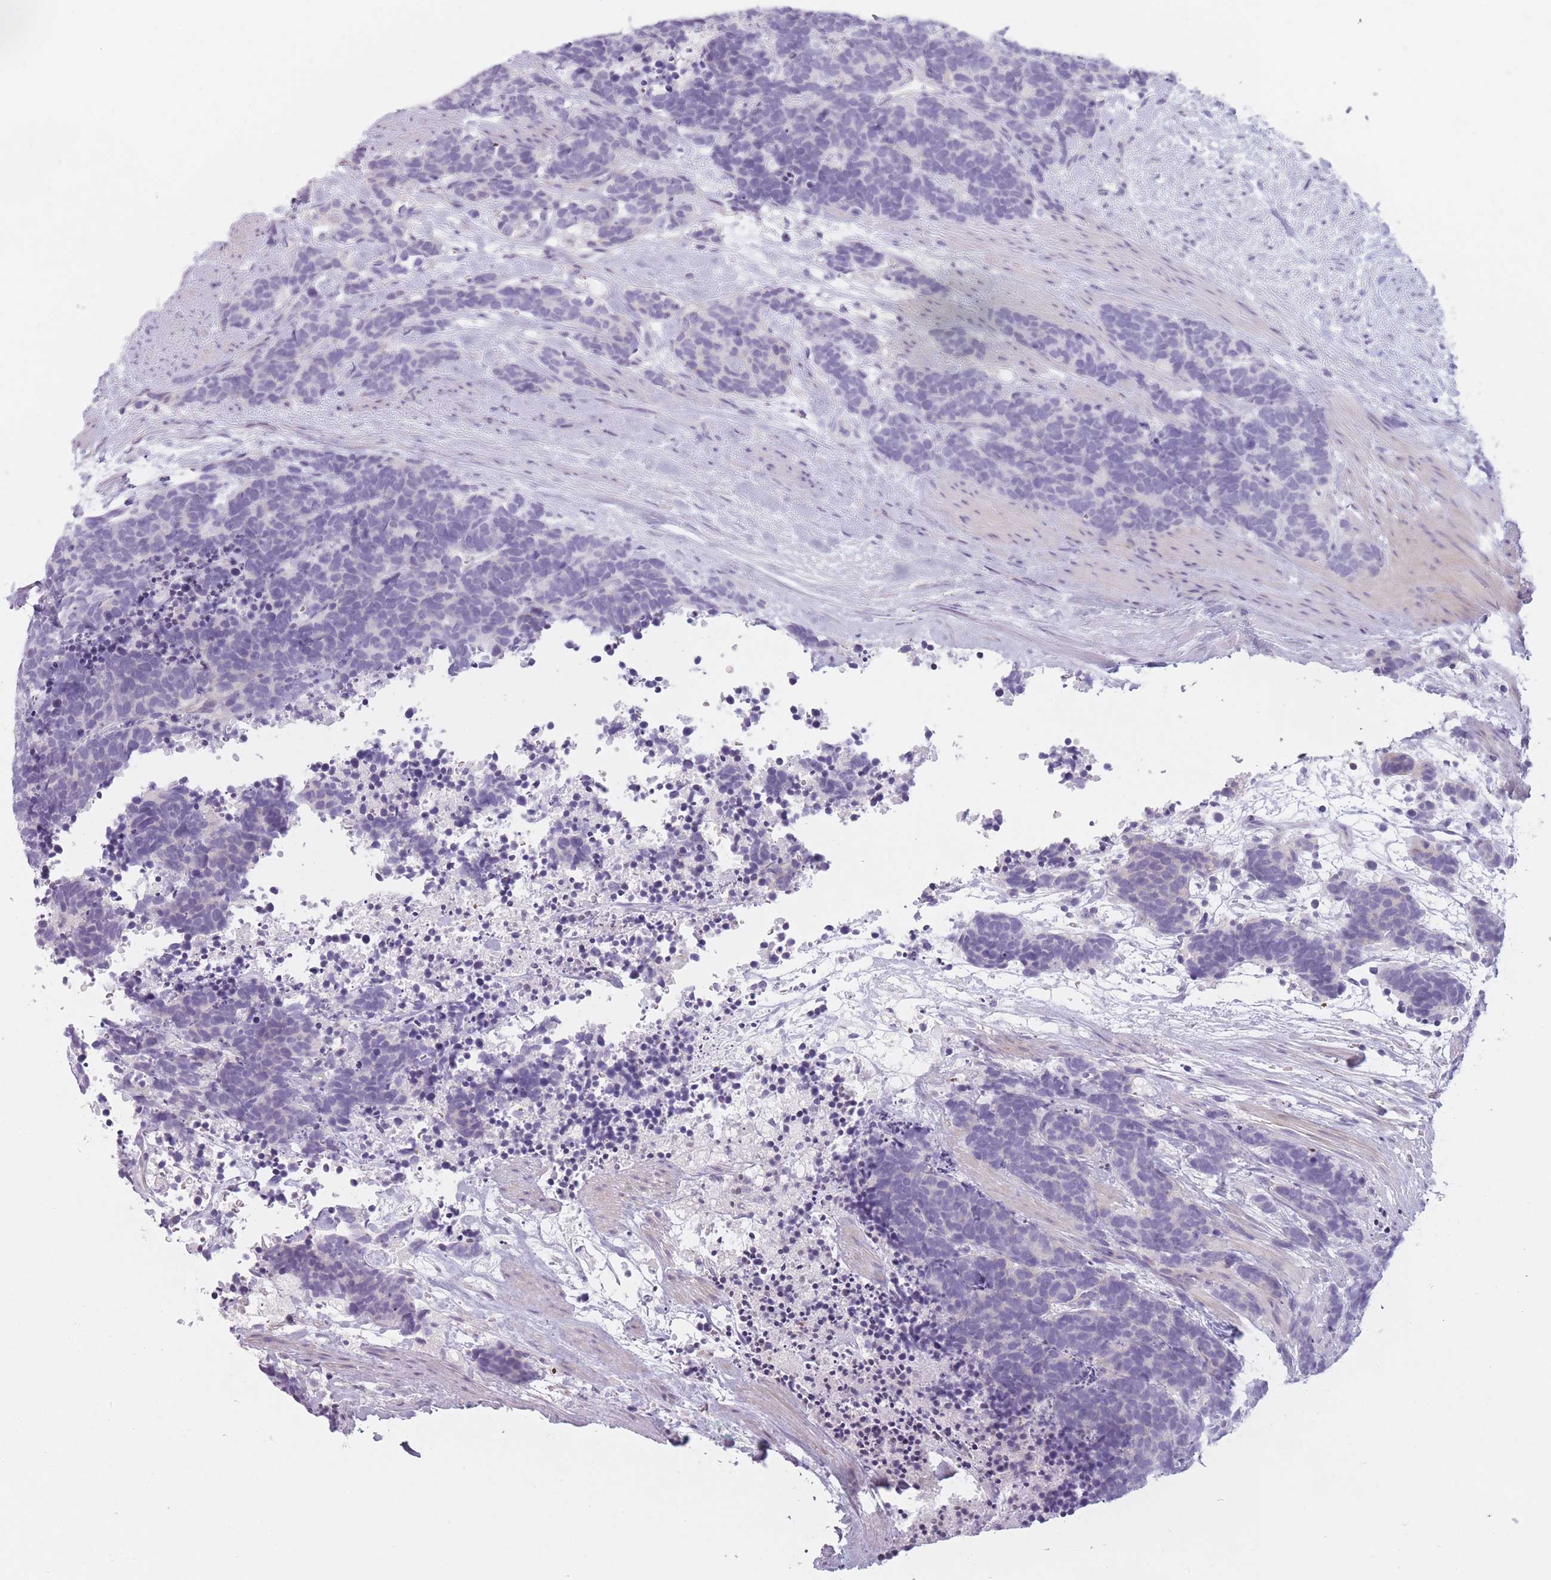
{"staining": {"intensity": "negative", "quantity": "none", "location": "none"}, "tissue": "carcinoid", "cell_type": "Tumor cells", "image_type": "cancer", "snomed": [{"axis": "morphology", "description": "Carcinoma, NOS"}, {"axis": "morphology", "description": "Carcinoid, malignant, NOS"}, {"axis": "topography", "description": "Prostate"}], "caption": "An IHC histopathology image of carcinoid is shown. There is no staining in tumor cells of carcinoid.", "gene": "GGT1", "patient": {"sex": "male", "age": 57}}